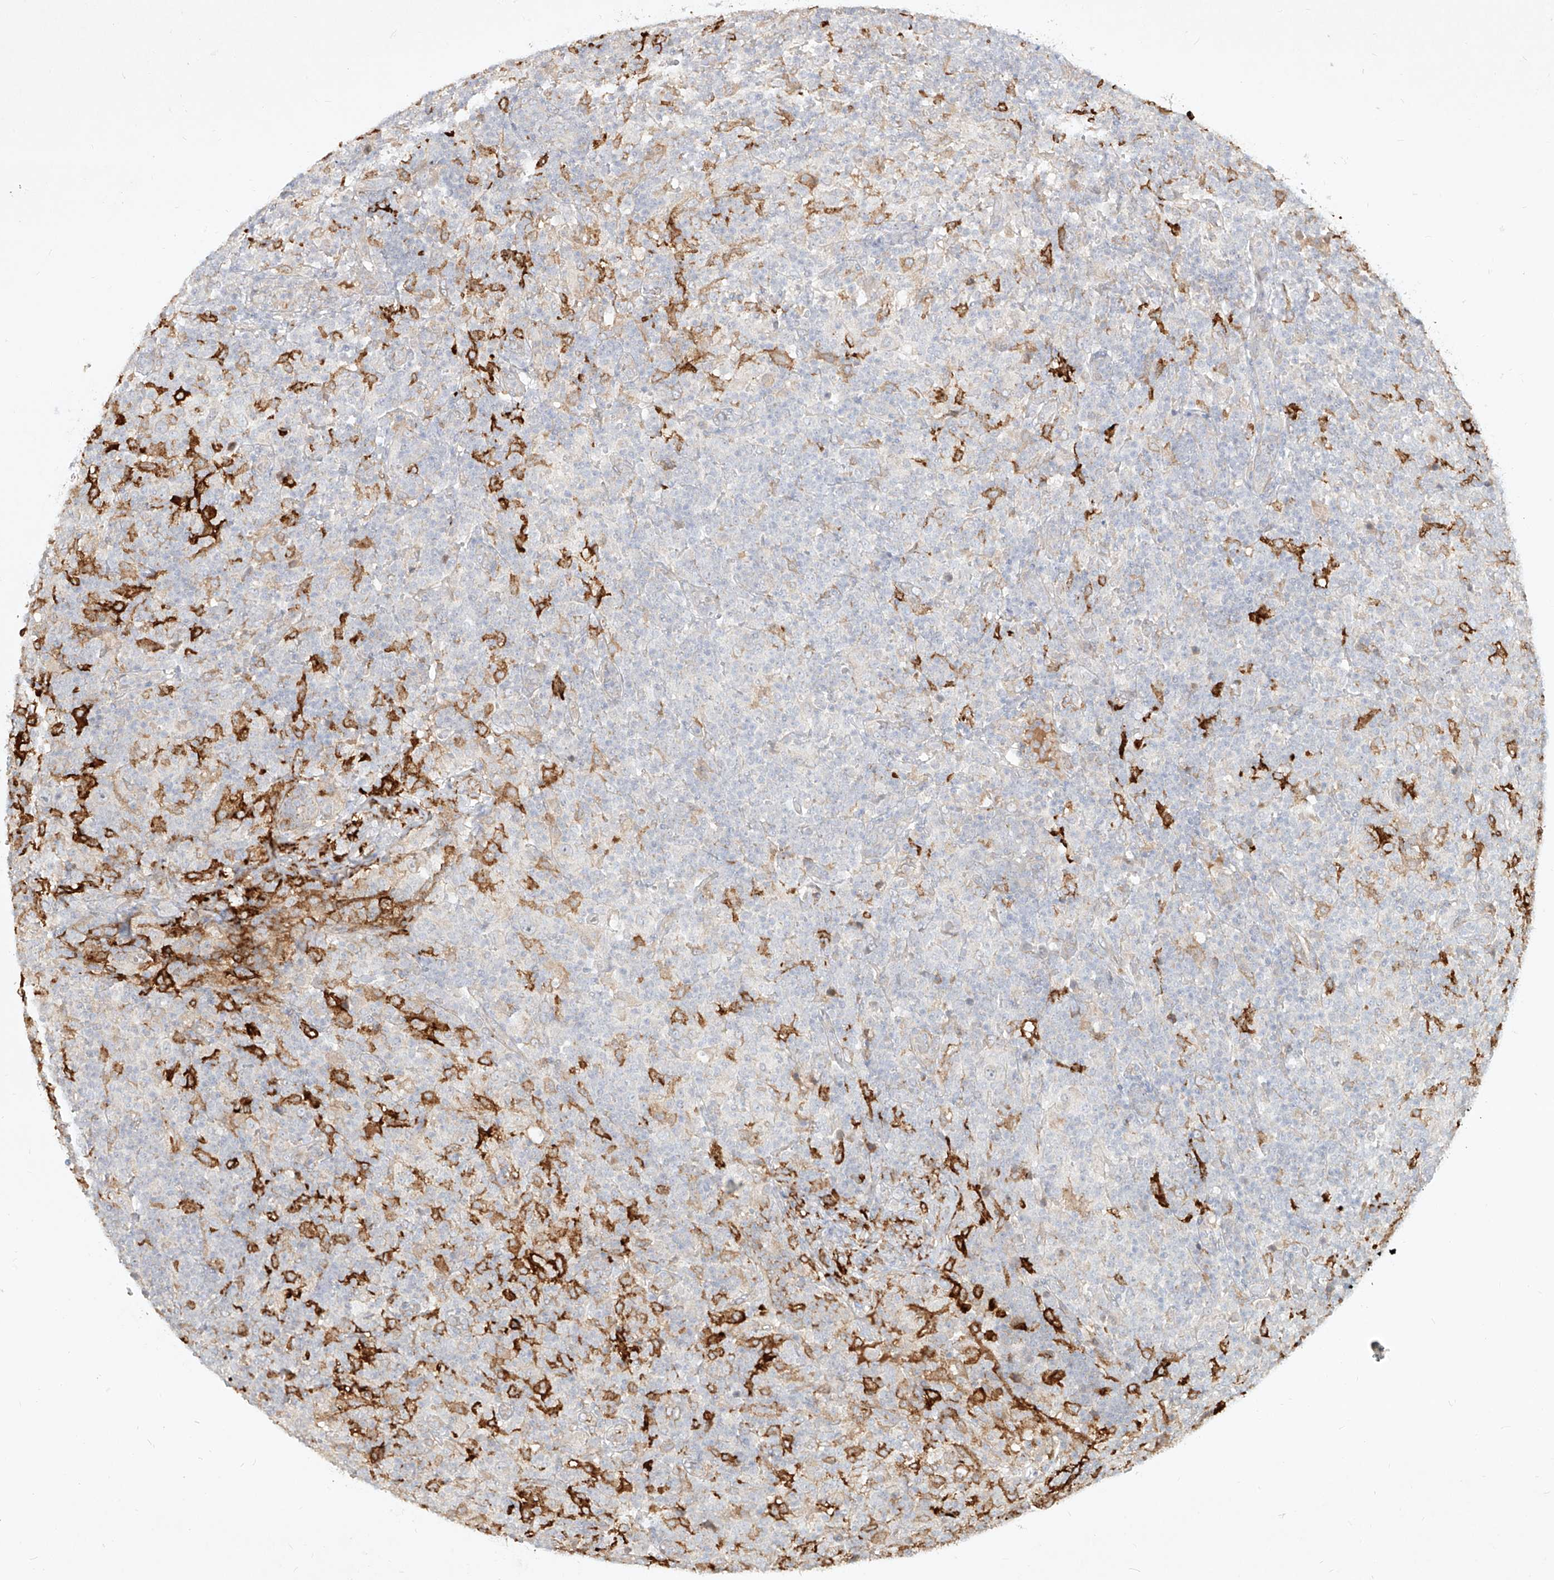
{"staining": {"intensity": "negative", "quantity": "none", "location": "none"}, "tissue": "lymphoma", "cell_type": "Tumor cells", "image_type": "cancer", "snomed": [{"axis": "morphology", "description": "Hodgkin's disease, NOS"}, {"axis": "topography", "description": "Lymph node"}], "caption": "This photomicrograph is of Hodgkin's disease stained with IHC to label a protein in brown with the nuclei are counter-stained blue. There is no positivity in tumor cells.", "gene": "CD209", "patient": {"sex": "male", "age": 70}}